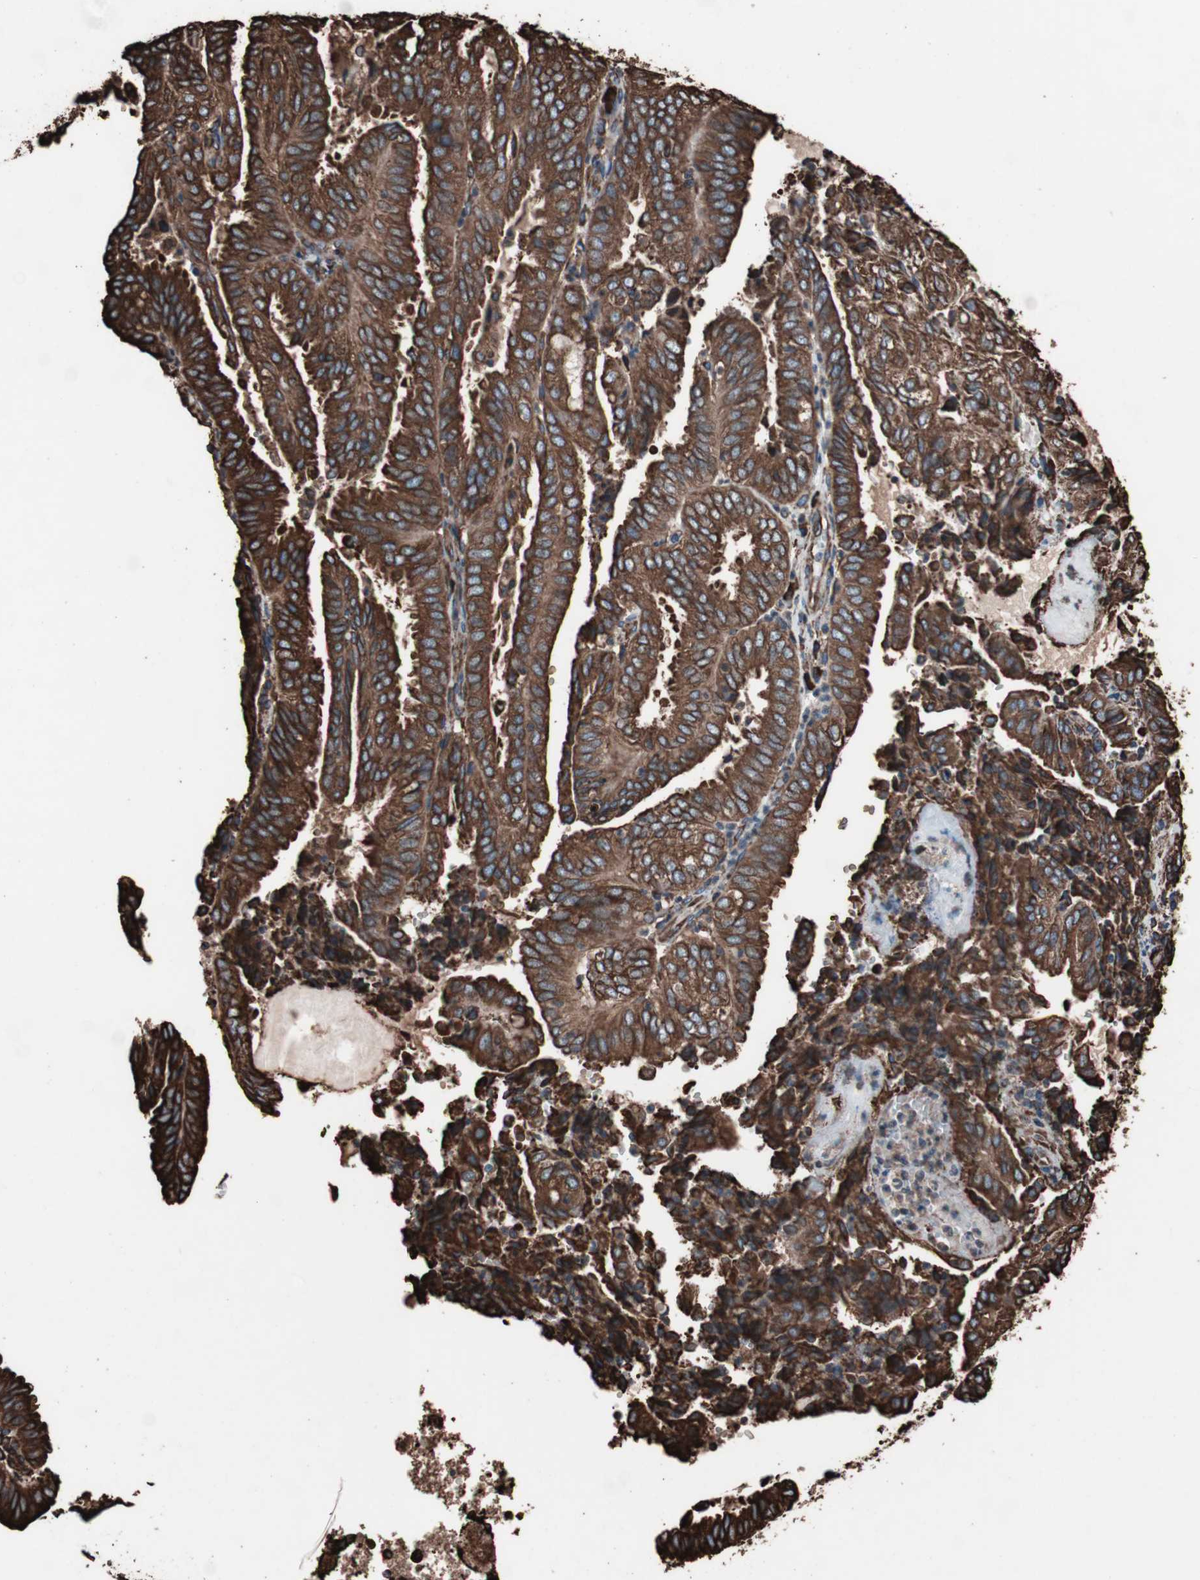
{"staining": {"intensity": "strong", "quantity": ">75%", "location": "cytoplasmic/membranous"}, "tissue": "endometrial cancer", "cell_type": "Tumor cells", "image_type": "cancer", "snomed": [{"axis": "morphology", "description": "Adenocarcinoma, NOS"}, {"axis": "topography", "description": "Uterus"}], "caption": "A high amount of strong cytoplasmic/membranous expression is appreciated in approximately >75% of tumor cells in endometrial cancer tissue. (DAB IHC with brightfield microscopy, high magnification).", "gene": "HSP90B1", "patient": {"sex": "female", "age": 60}}